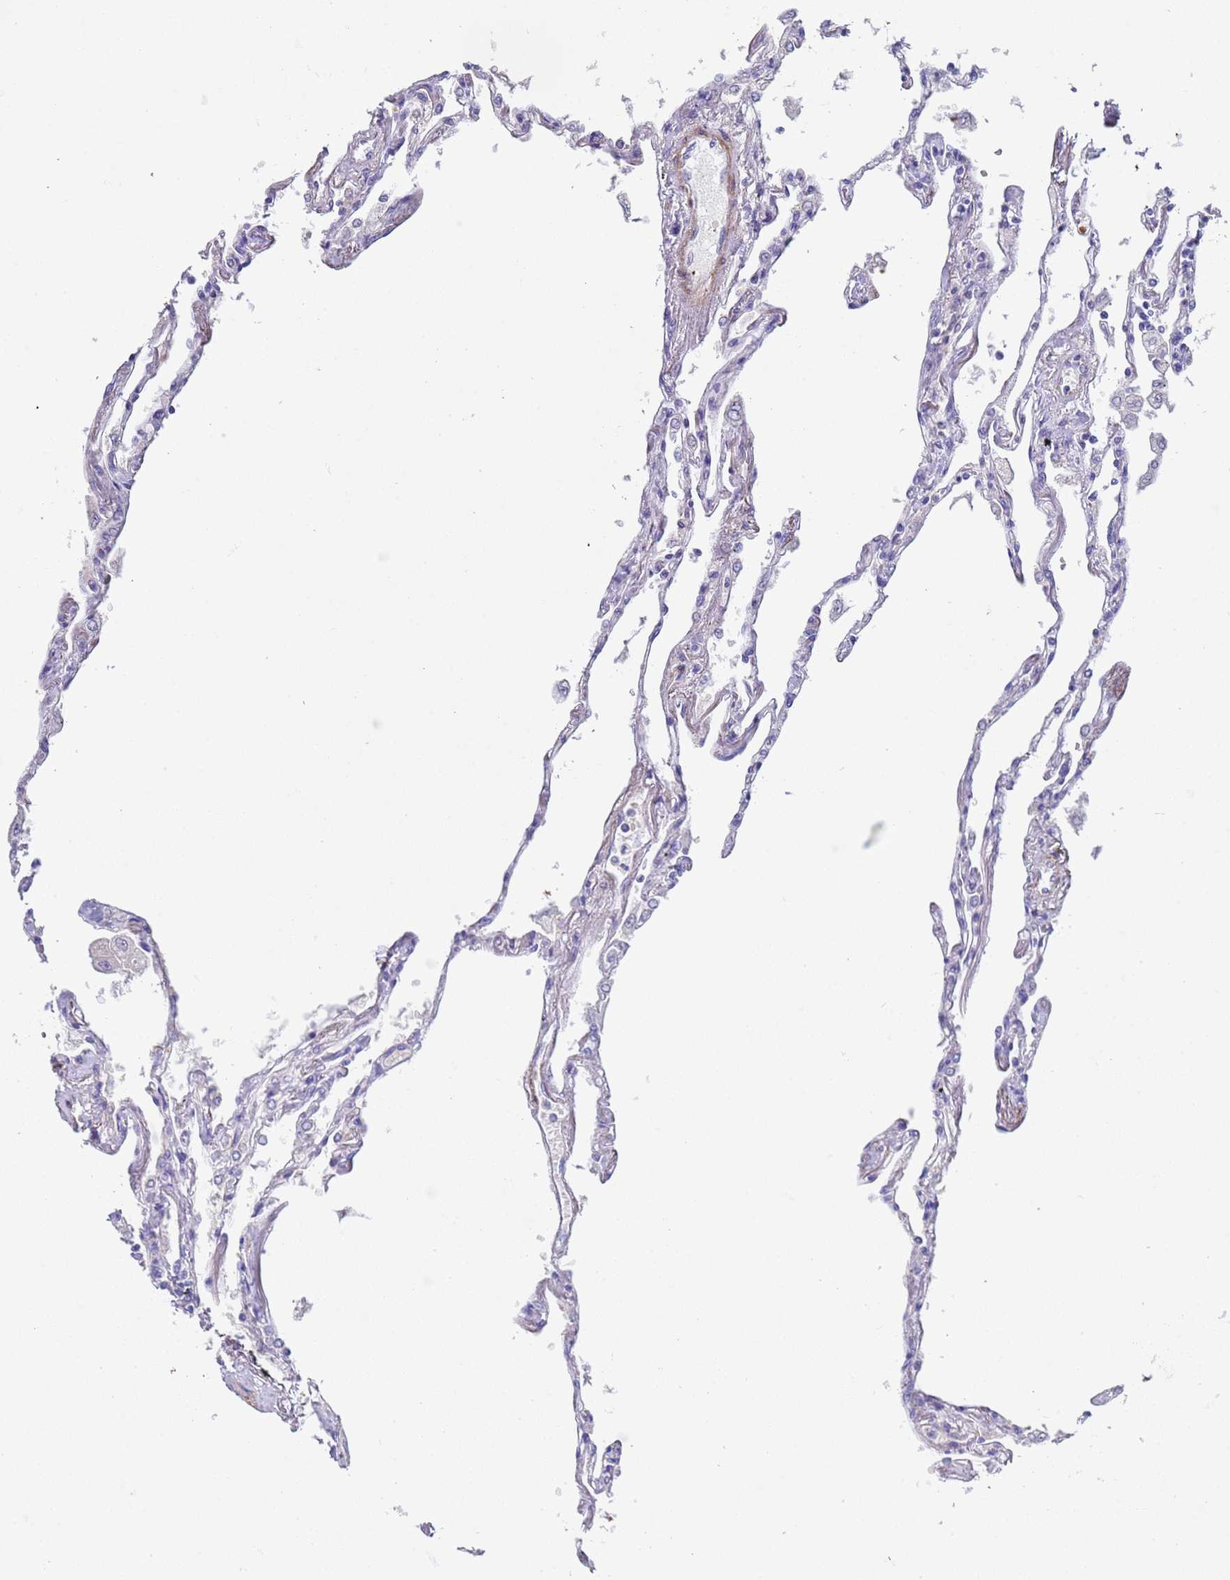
{"staining": {"intensity": "negative", "quantity": "none", "location": "none"}, "tissue": "lung", "cell_type": "Alveolar cells", "image_type": "normal", "snomed": [{"axis": "morphology", "description": "Normal tissue, NOS"}, {"axis": "topography", "description": "Lung"}], "caption": "Alveolar cells show no significant staining in benign lung.", "gene": "KBTBD3", "patient": {"sex": "female", "age": 67}}